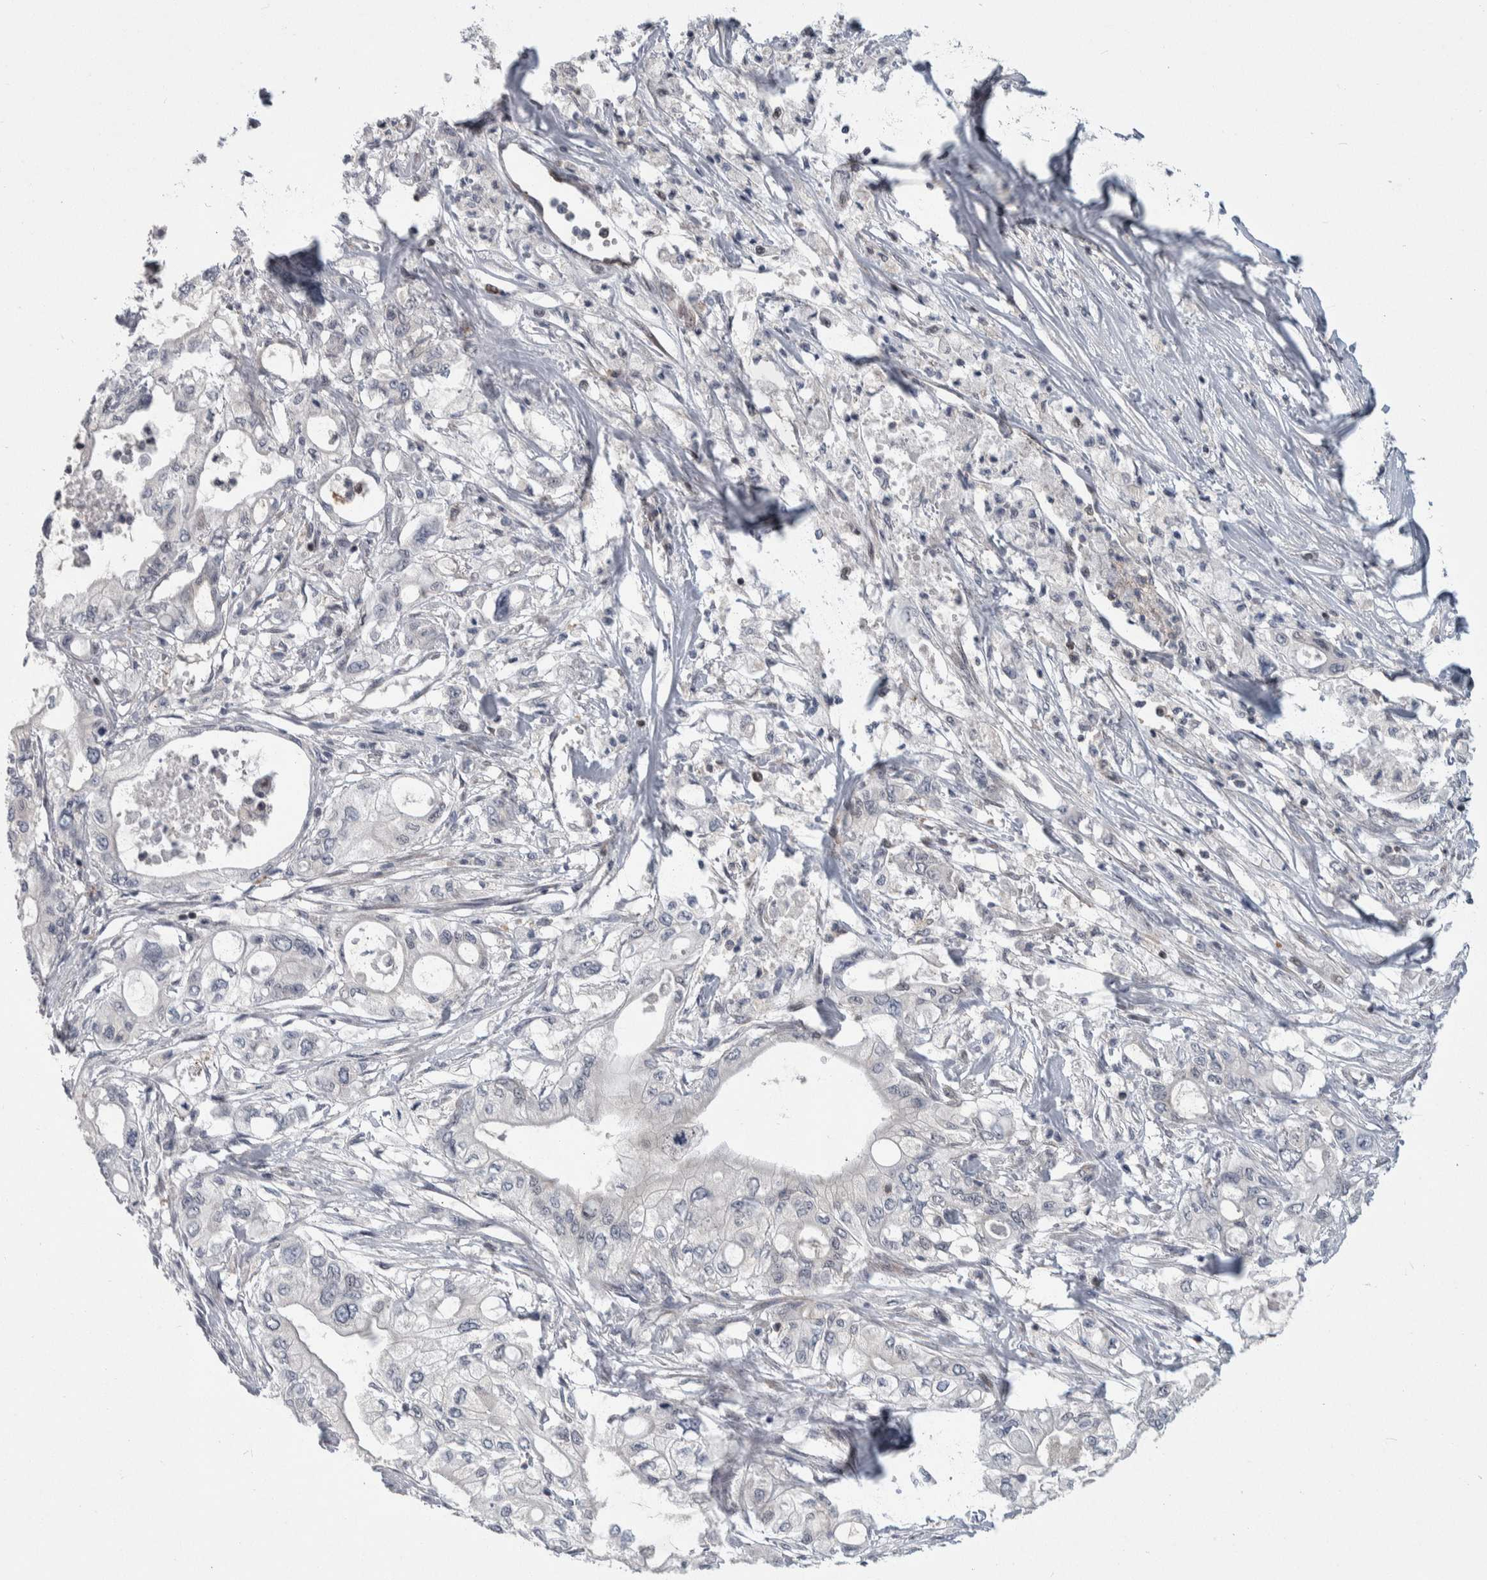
{"staining": {"intensity": "negative", "quantity": "none", "location": "none"}, "tissue": "pancreatic cancer", "cell_type": "Tumor cells", "image_type": "cancer", "snomed": [{"axis": "morphology", "description": "Adenocarcinoma, NOS"}, {"axis": "topography", "description": "Pancreas"}], "caption": "Adenocarcinoma (pancreatic) was stained to show a protein in brown. There is no significant staining in tumor cells. (DAB (3,3'-diaminobenzidine) IHC visualized using brightfield microscopy, high magnification).", "gene": "PTPA", "patient": {"sex": "male", "age": 79}}